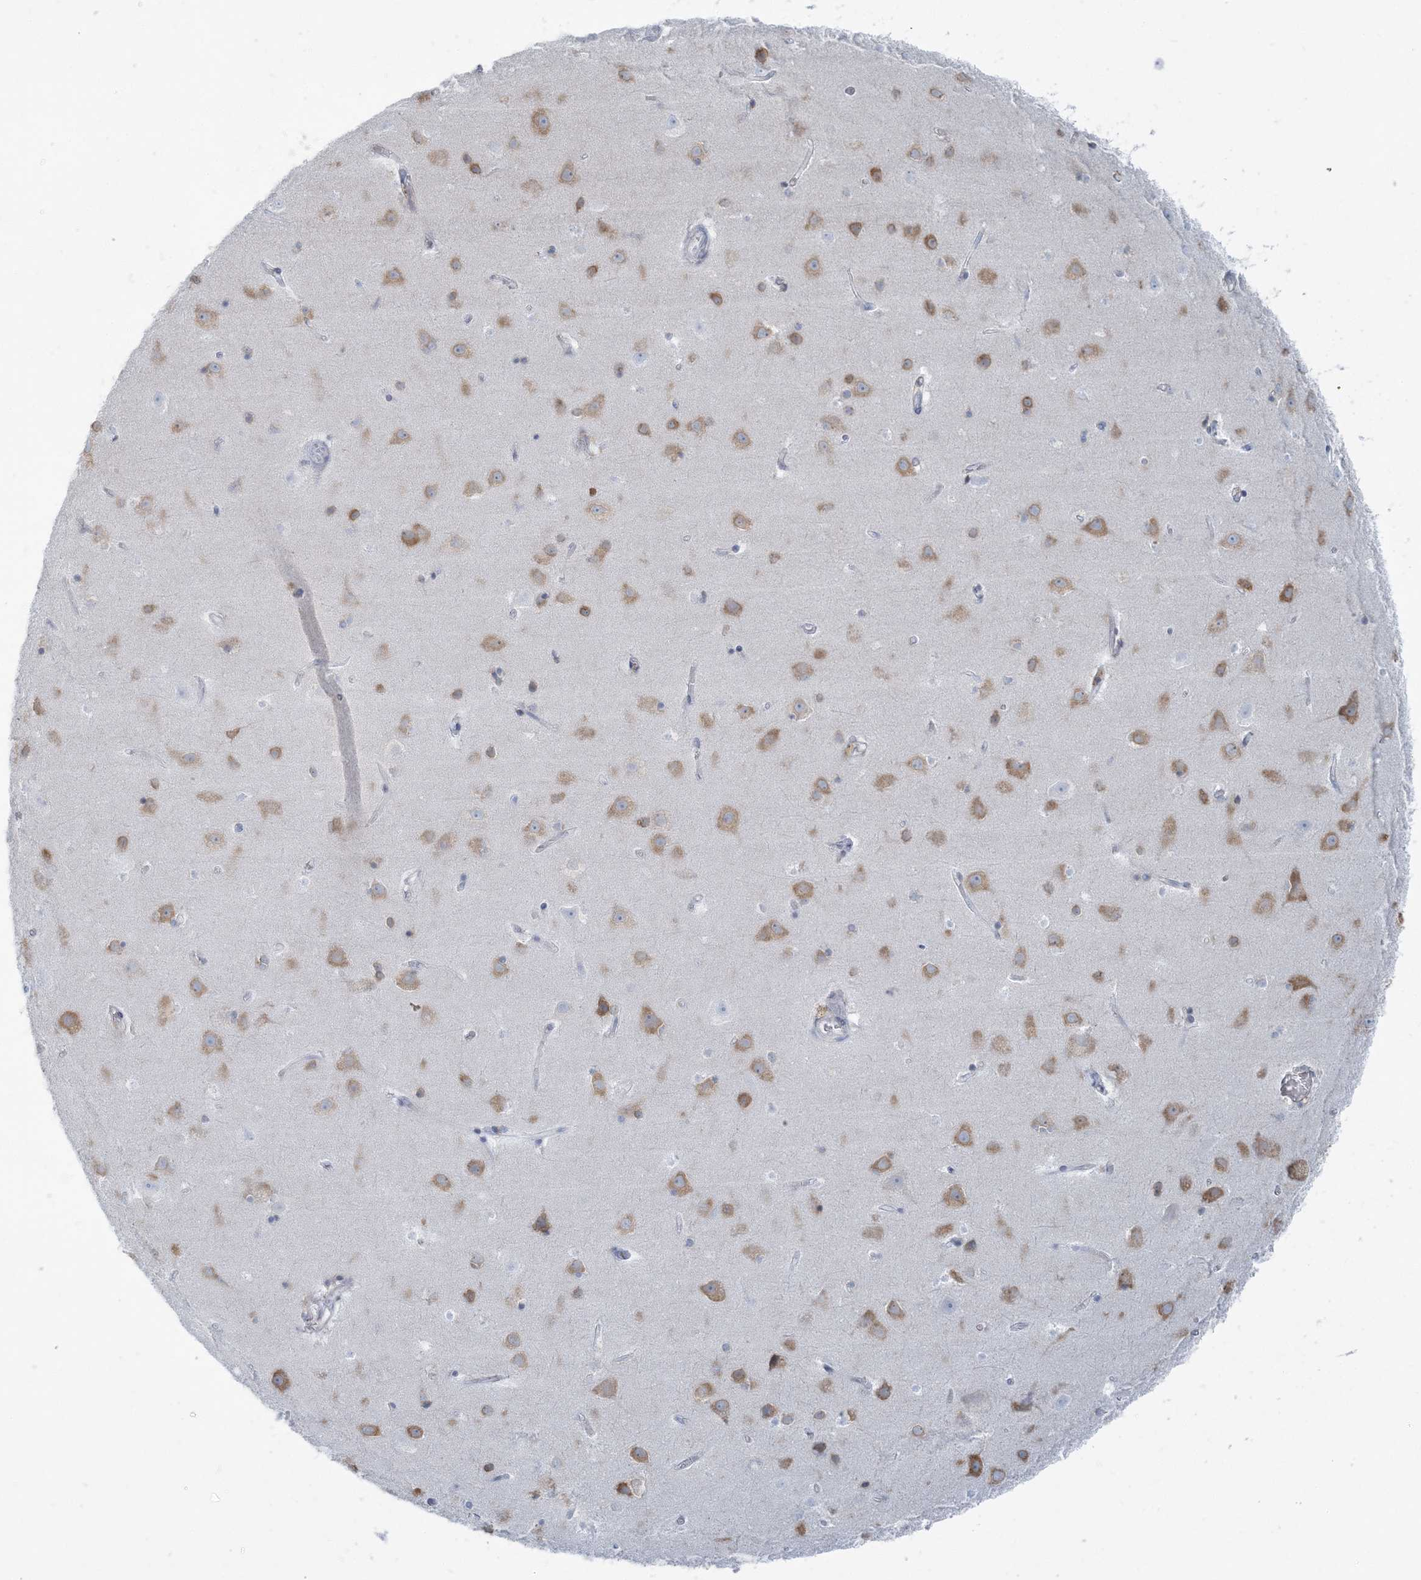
{"staining": {"intensity": "negative", "quantity": "none", "location": "none"}, "tissue": "cerebral cortex", "cell_type": "Endothelial cells", "image_type": "normal", "snomed": [{"axis": "morphology", "description": "Normal tissue, NOS"}, {"axis": "topography", "description": "Cerebral cortex"}], "caption": "This is a histopathology image of immunohistochemistry (IHC) staining of unremarkable cerebral cortex, which shows no expression in endothelial cells.", "gene": "CCNJ", "patient": {"sex": "male", "age": 54}}